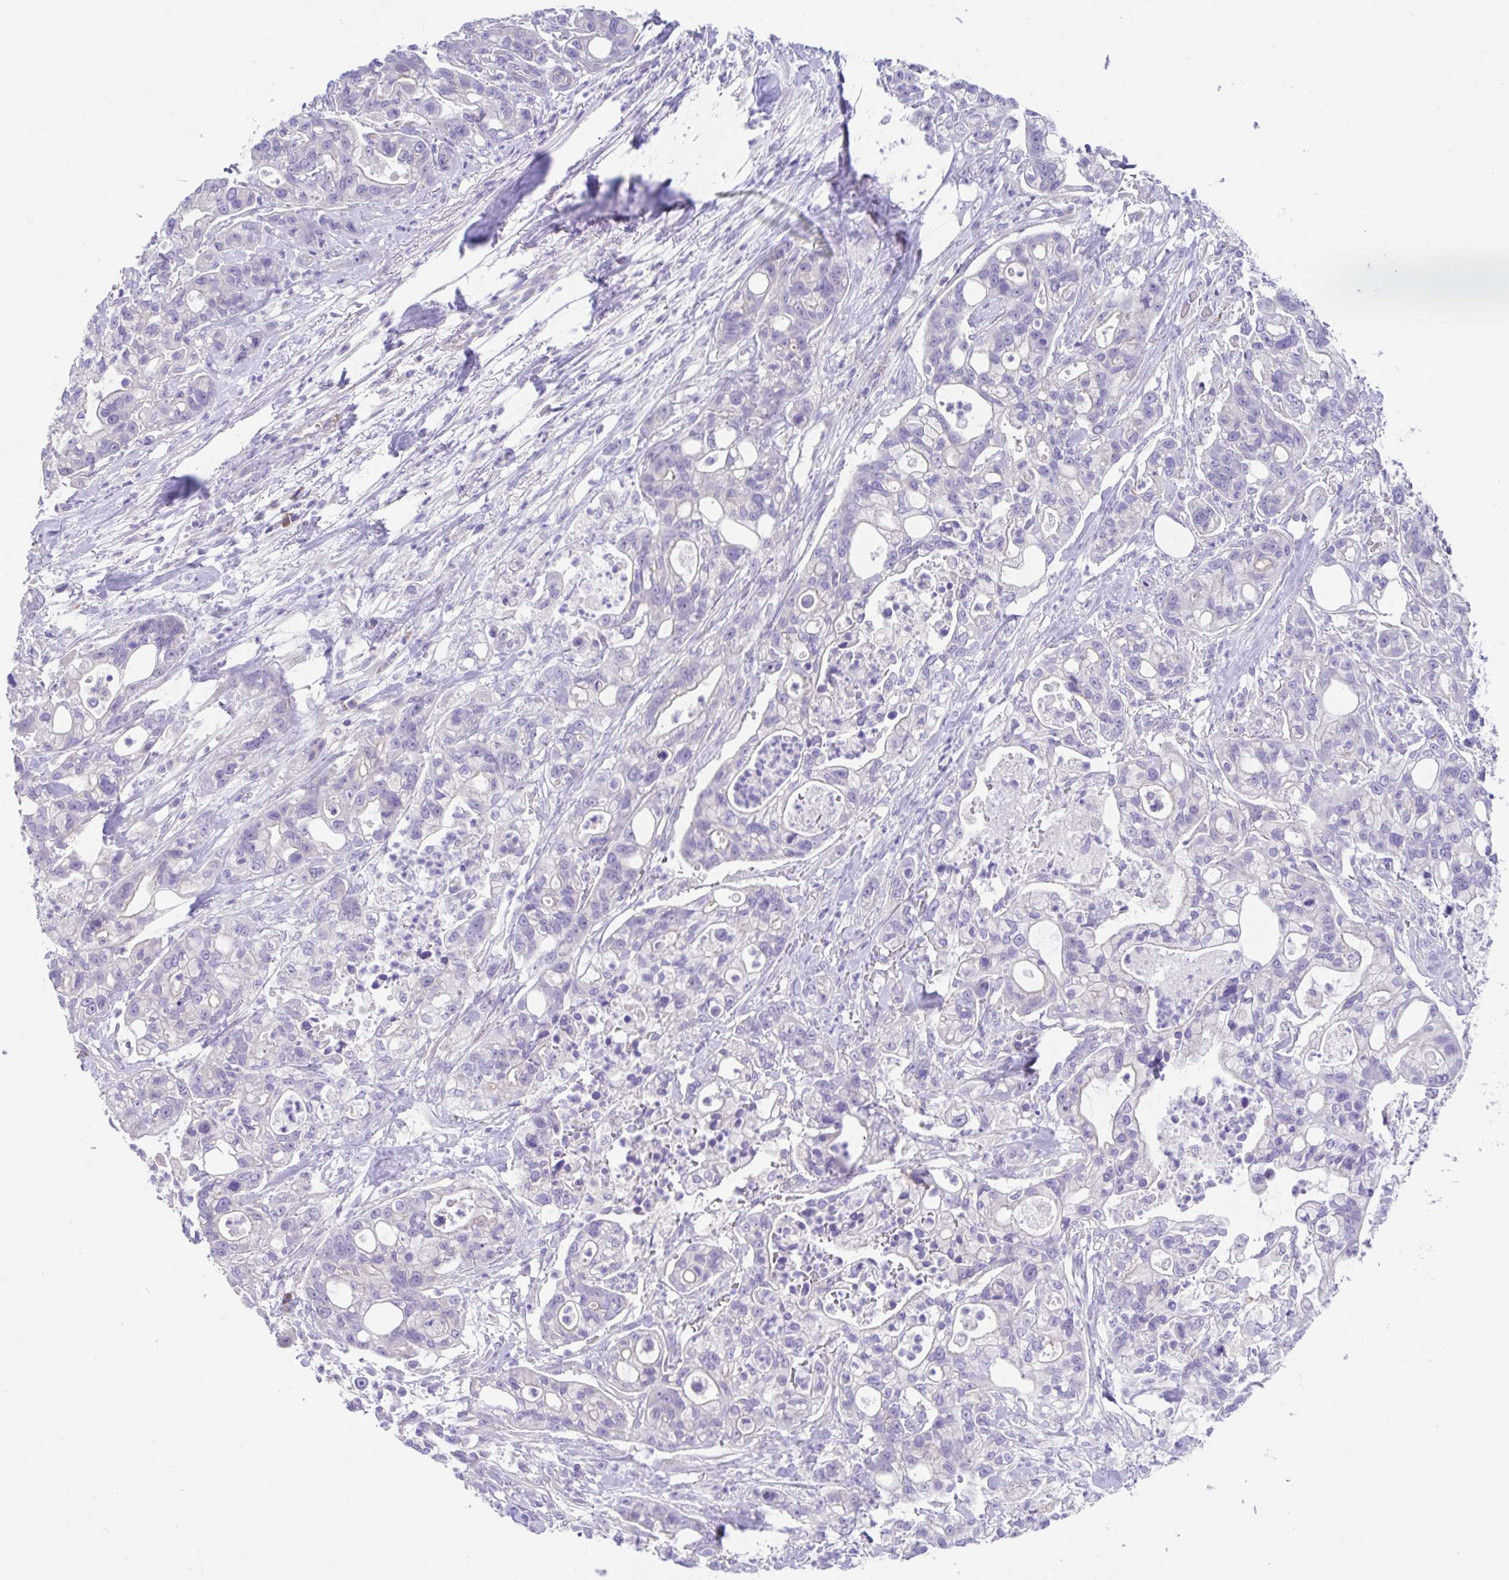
{"staining": {"intensity": "negative", "quantity": "none", "location": "none"}, "tissue": "pancreatic cancer", "cell_type": "Tumor cells", "image_type": "cancer", "snomed": [{"axis": "morphology", "description": "Adenocarcinoma, NOS"}, {"axis": "topography", "description": "Pancreas"}], "caption": "This is an immunohistochemistry (IHC) histopathology image of human adenocarcinoma (pancreatic). There is no positivity in tumor cells.", "gene": "CCSAP", "patient": {"sex": "female", "age": 69}}